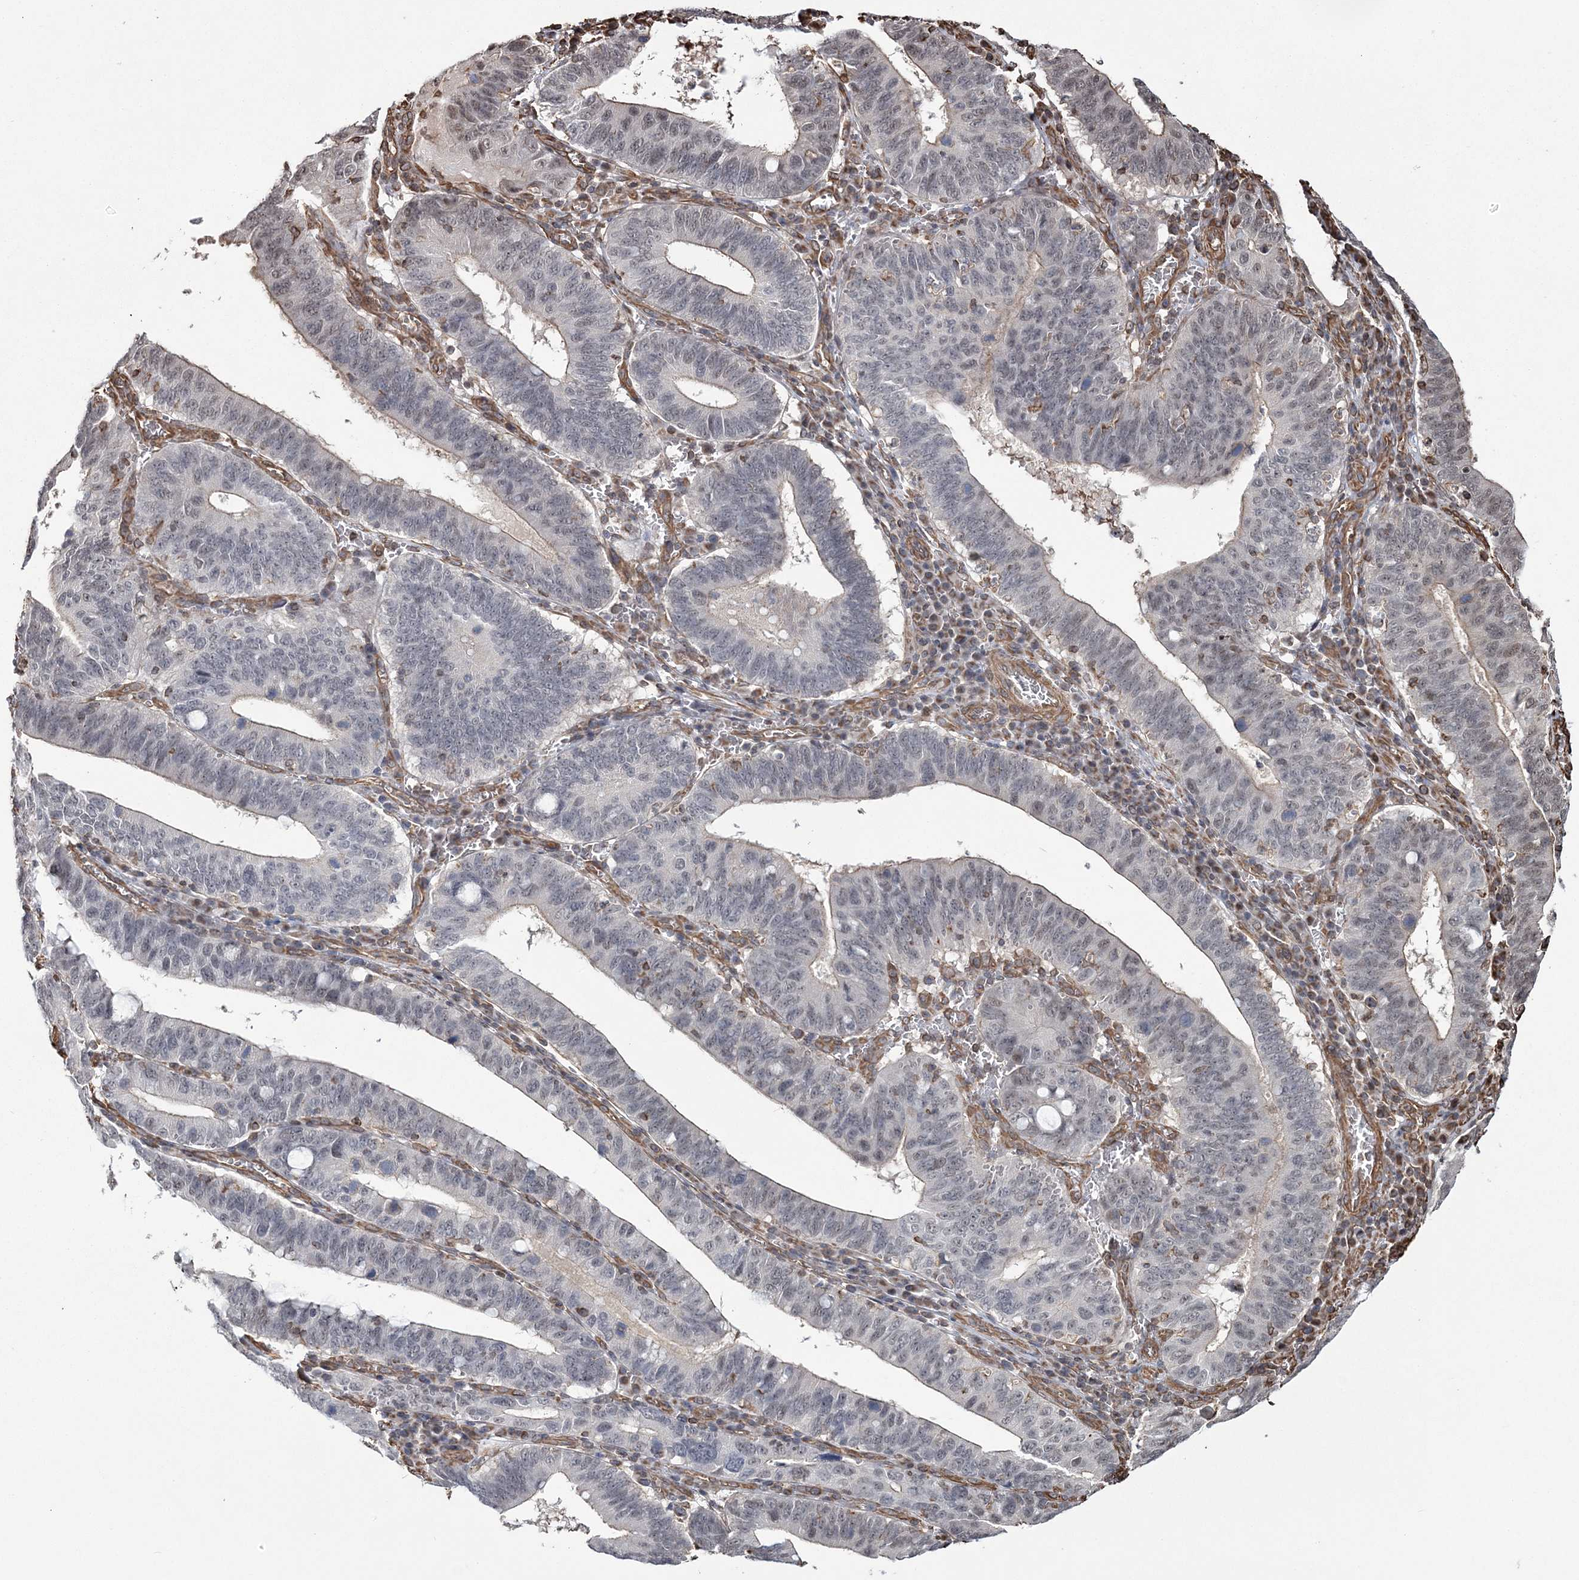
{"staining": {"intensity": "weak", "quantity": "<25%", "location": "nuclear"}, "tissue": "stomach cancer", "cell_type": "Tumor cells", "image_type": "cancer", "snomed": [{"axis": "morphology", "description": "Adenocarcinoma, NOS"}, {"axis": "topography", "description": "Stomach"}, {"axis": "topography", "description": "Gastric cardia"}], "caption": "An IHC photomicrograph of stomach cancer (adenocarcinoma) is shown. There is no staining in tumor cells of stomach cancer (adenocarcinoma).", "gene": "ATP11B", "patient": {"sex": "male", "age": 59}}